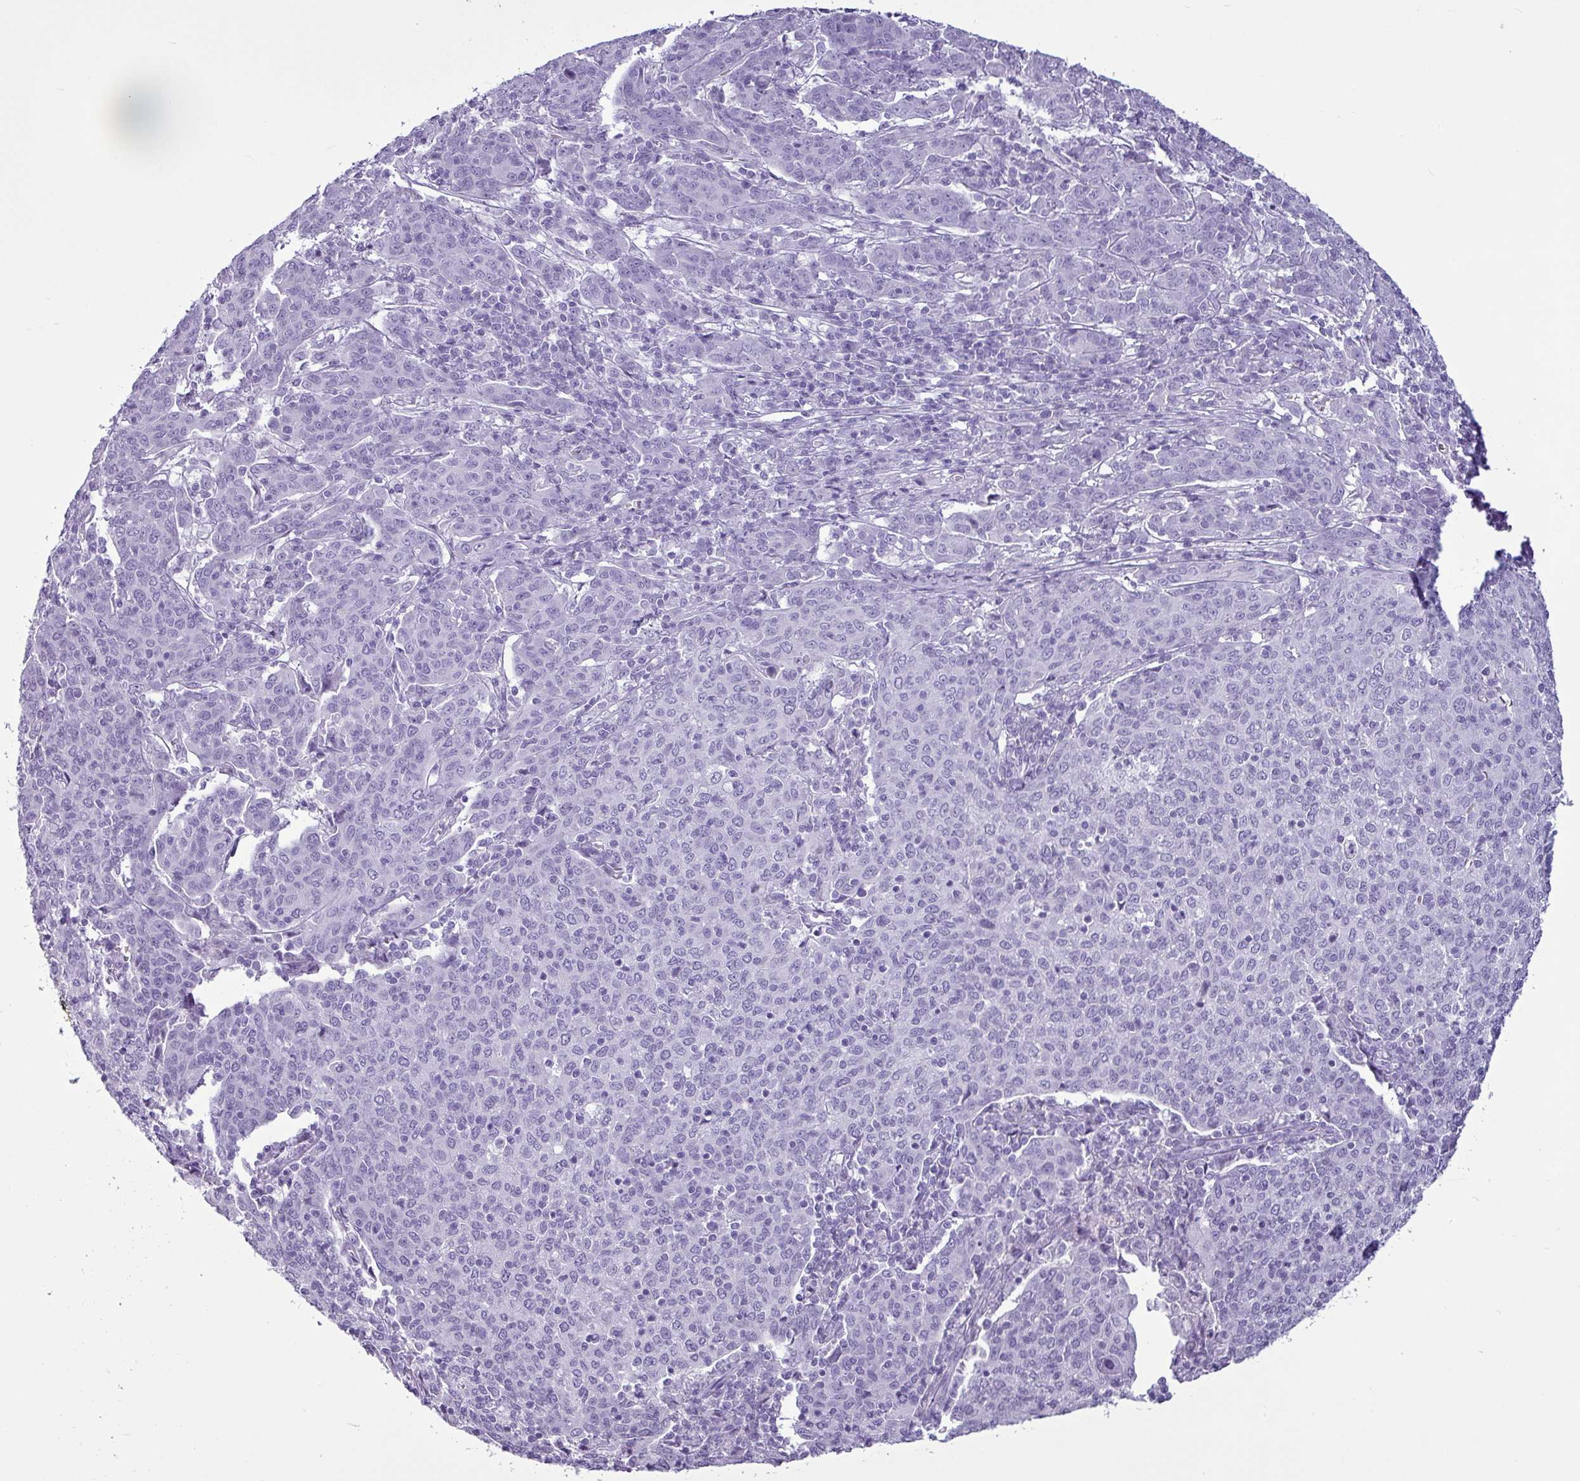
{"staining": {"intensity": "negative", "quantity": "none", "location": "none"}, "tissue": "cervical cancer", "cell_type": "Tumor cells", "image_type": "cancer", "snomed": [{"axis": "morphology", "description": "Squamous cell carcinoma, NOS"}, {"axis": "topography", "description": "Cervix"}], "caption": "This is an immunohistochemistry histopathology image of cervical squamous cell carcinoma. There is no expression in tumor cells.", "gene": "AMY1B", "patient": {"sex": "female", "age": 67}}